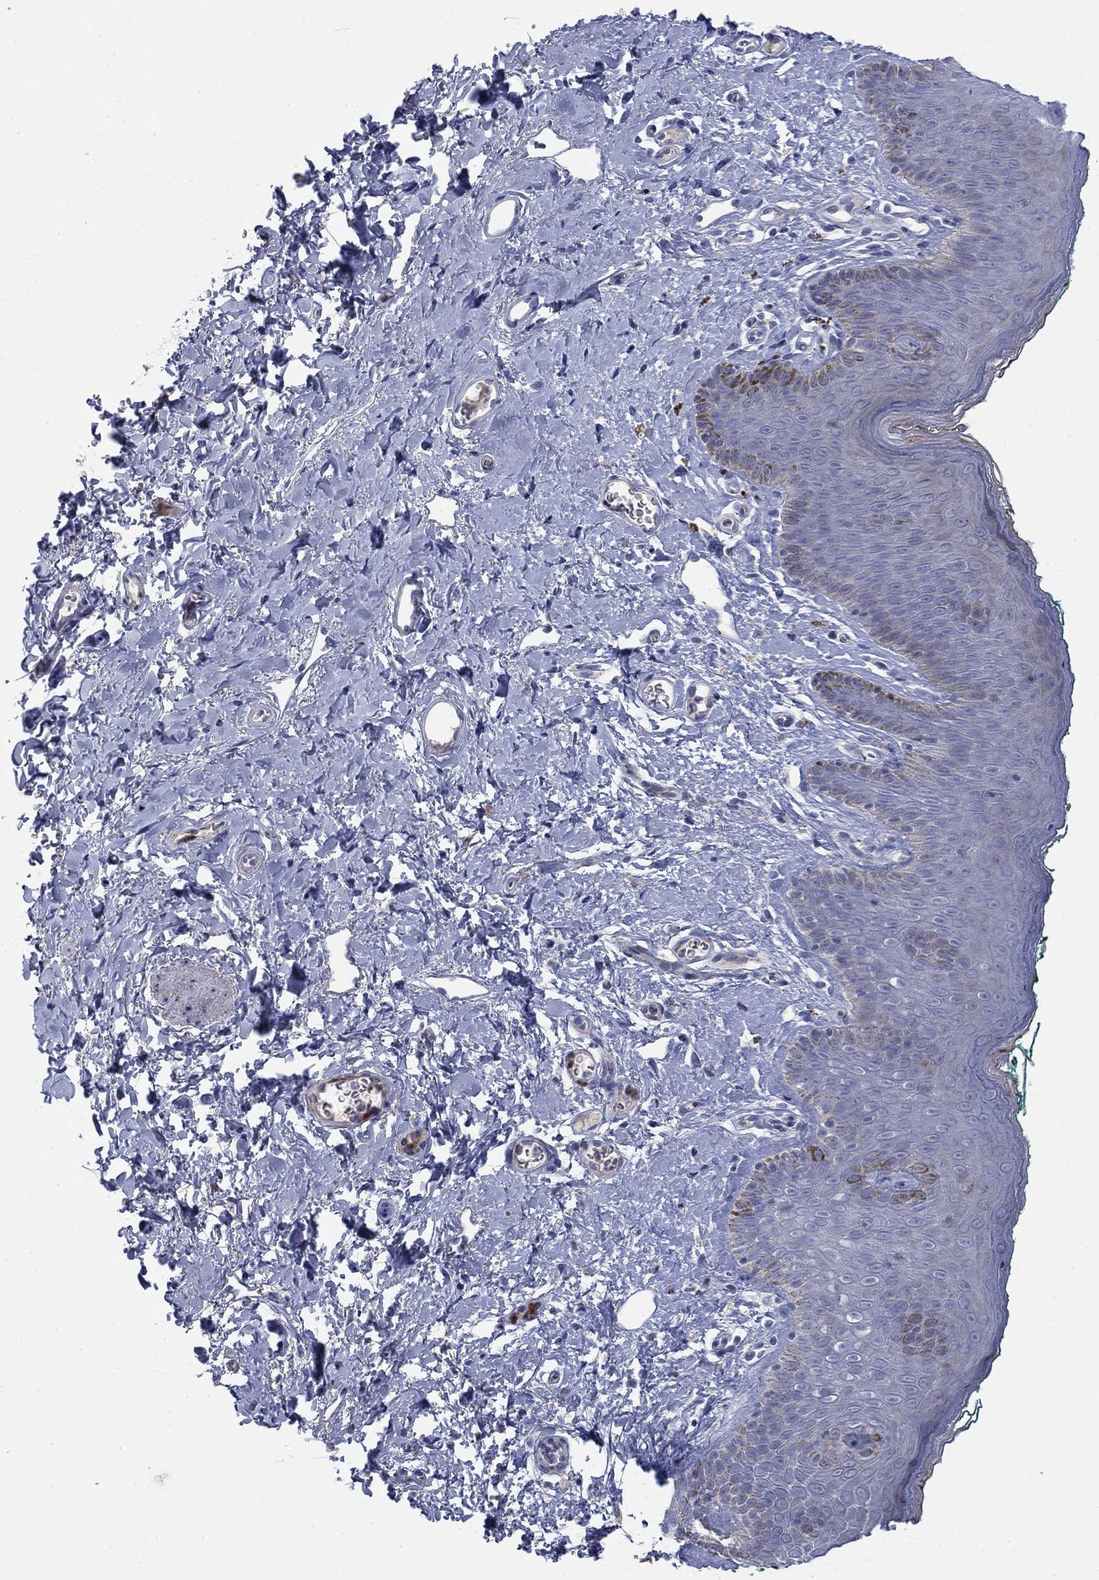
{"staining": {"intensity": "weak", "quantity": "<25%", "location": "cytoplasmic/membranous"}, "tissue": "skin", "cell_type": "Epidermal cells", "image_type": "normal", "snomed": [{"axis": "morphology", "description": "Normal tissue, NOS"}, {"axis": "topography", "description": "Vulva"}], "caption": "Immunohistochemical staining of unremarkable skin reveals no significant positivity in epidermal cells. (Immunohistochemistry (ihc), brightfield microscopy, high magnification).", "gene": "TMEM249", "patient": {"sex": "female", "age": 66}}